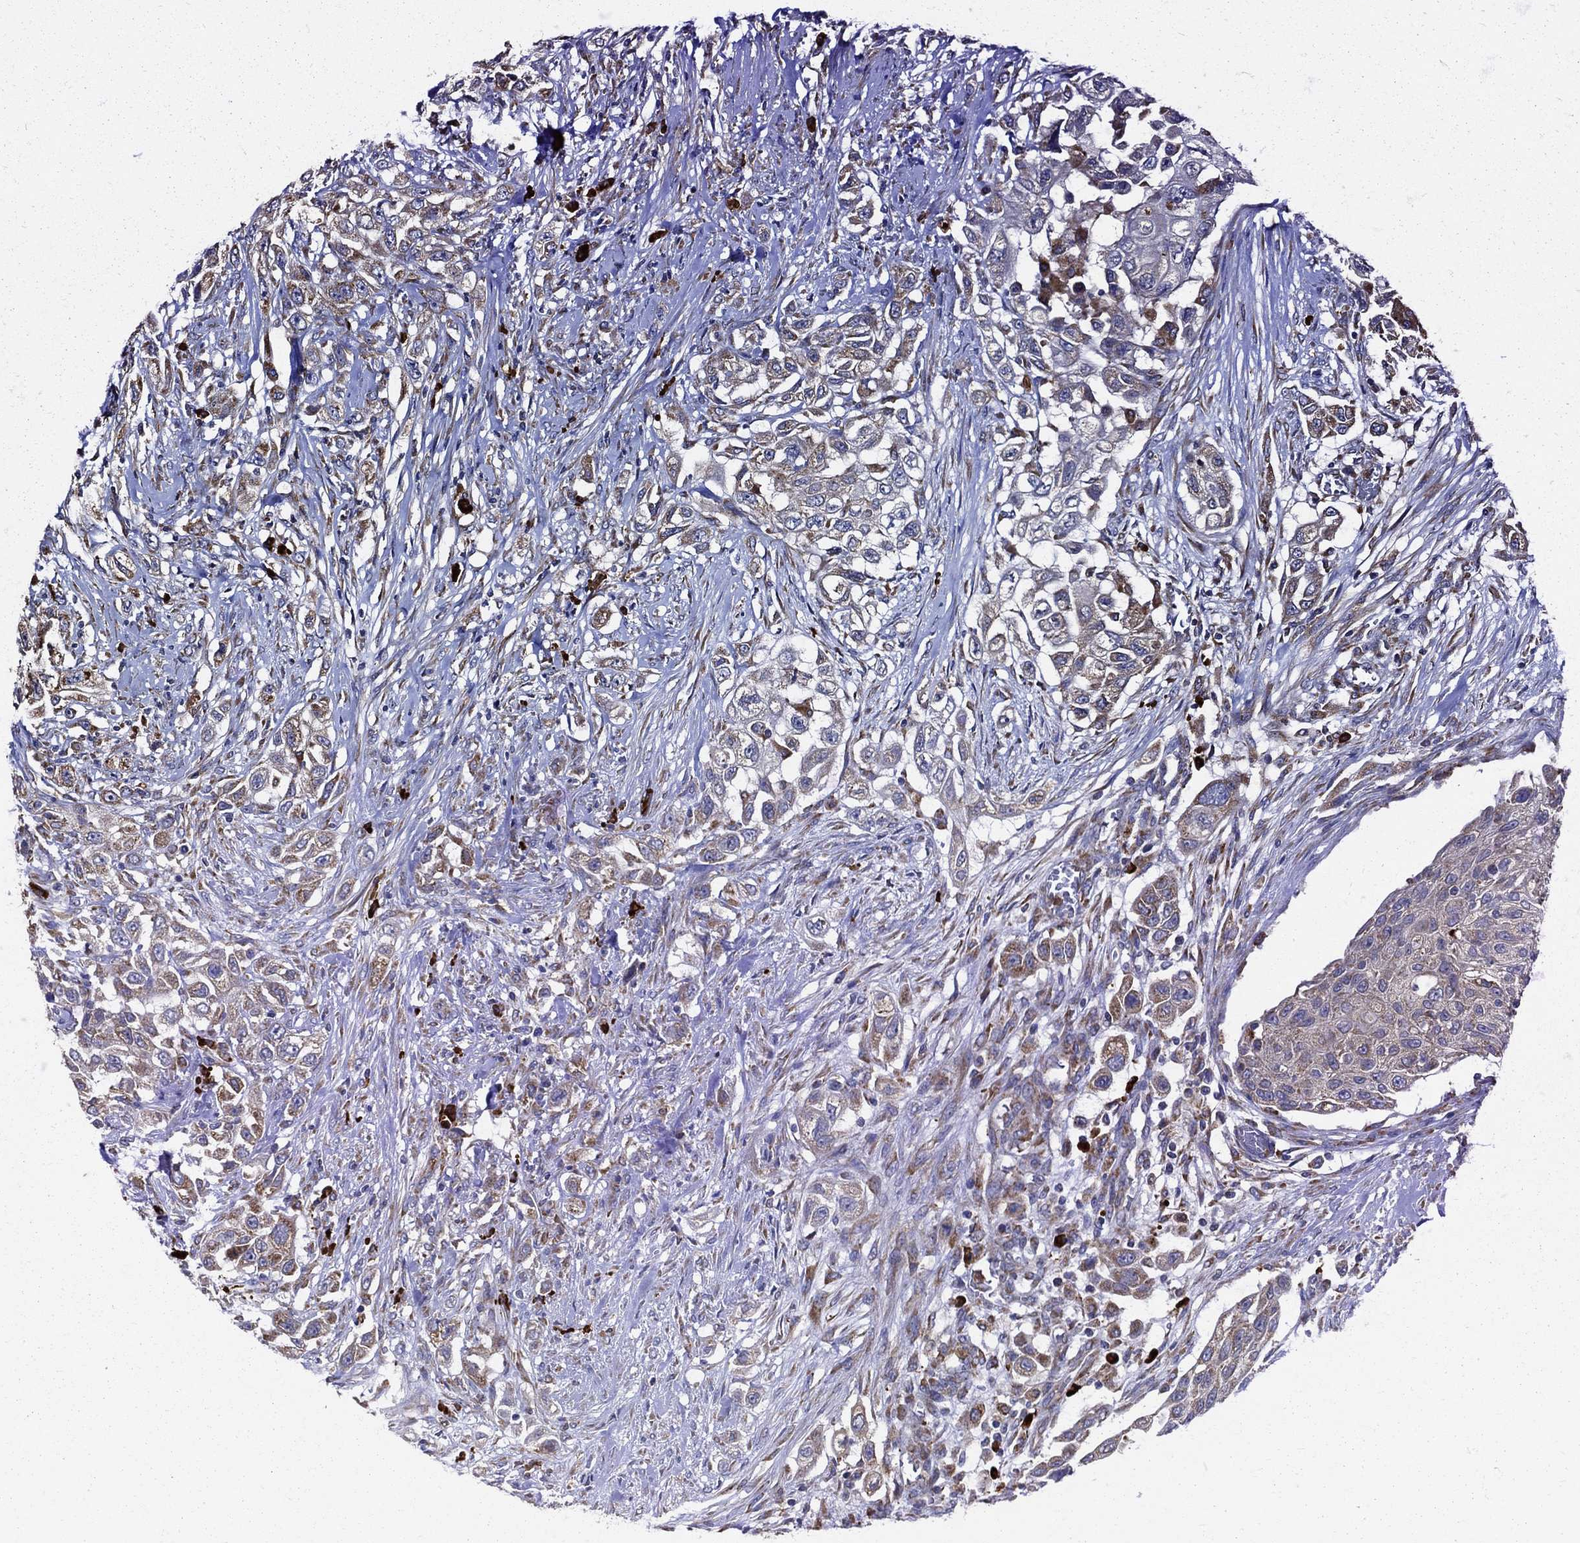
{"staining": {"intensity": "moderate", "quantity": "25%-75%", "location": "cytoplasmic/membranous"}, "tissue": "urothelial cancer", "cell_type": "Tumor cells", "image_type": "cancer", "snomed": [{"axis": "morphology", "description": "Urothelial carcinoma, High grade"}, {"axis": "topography", "description": "Urinary bladder"}], "caption": "Urothelial carcinoma (high-grade) stained with a protein marker reveals moderate staining in tumor cells.", "gene": "PRDX4", "patient": {"sex": "female", "age": 56}}